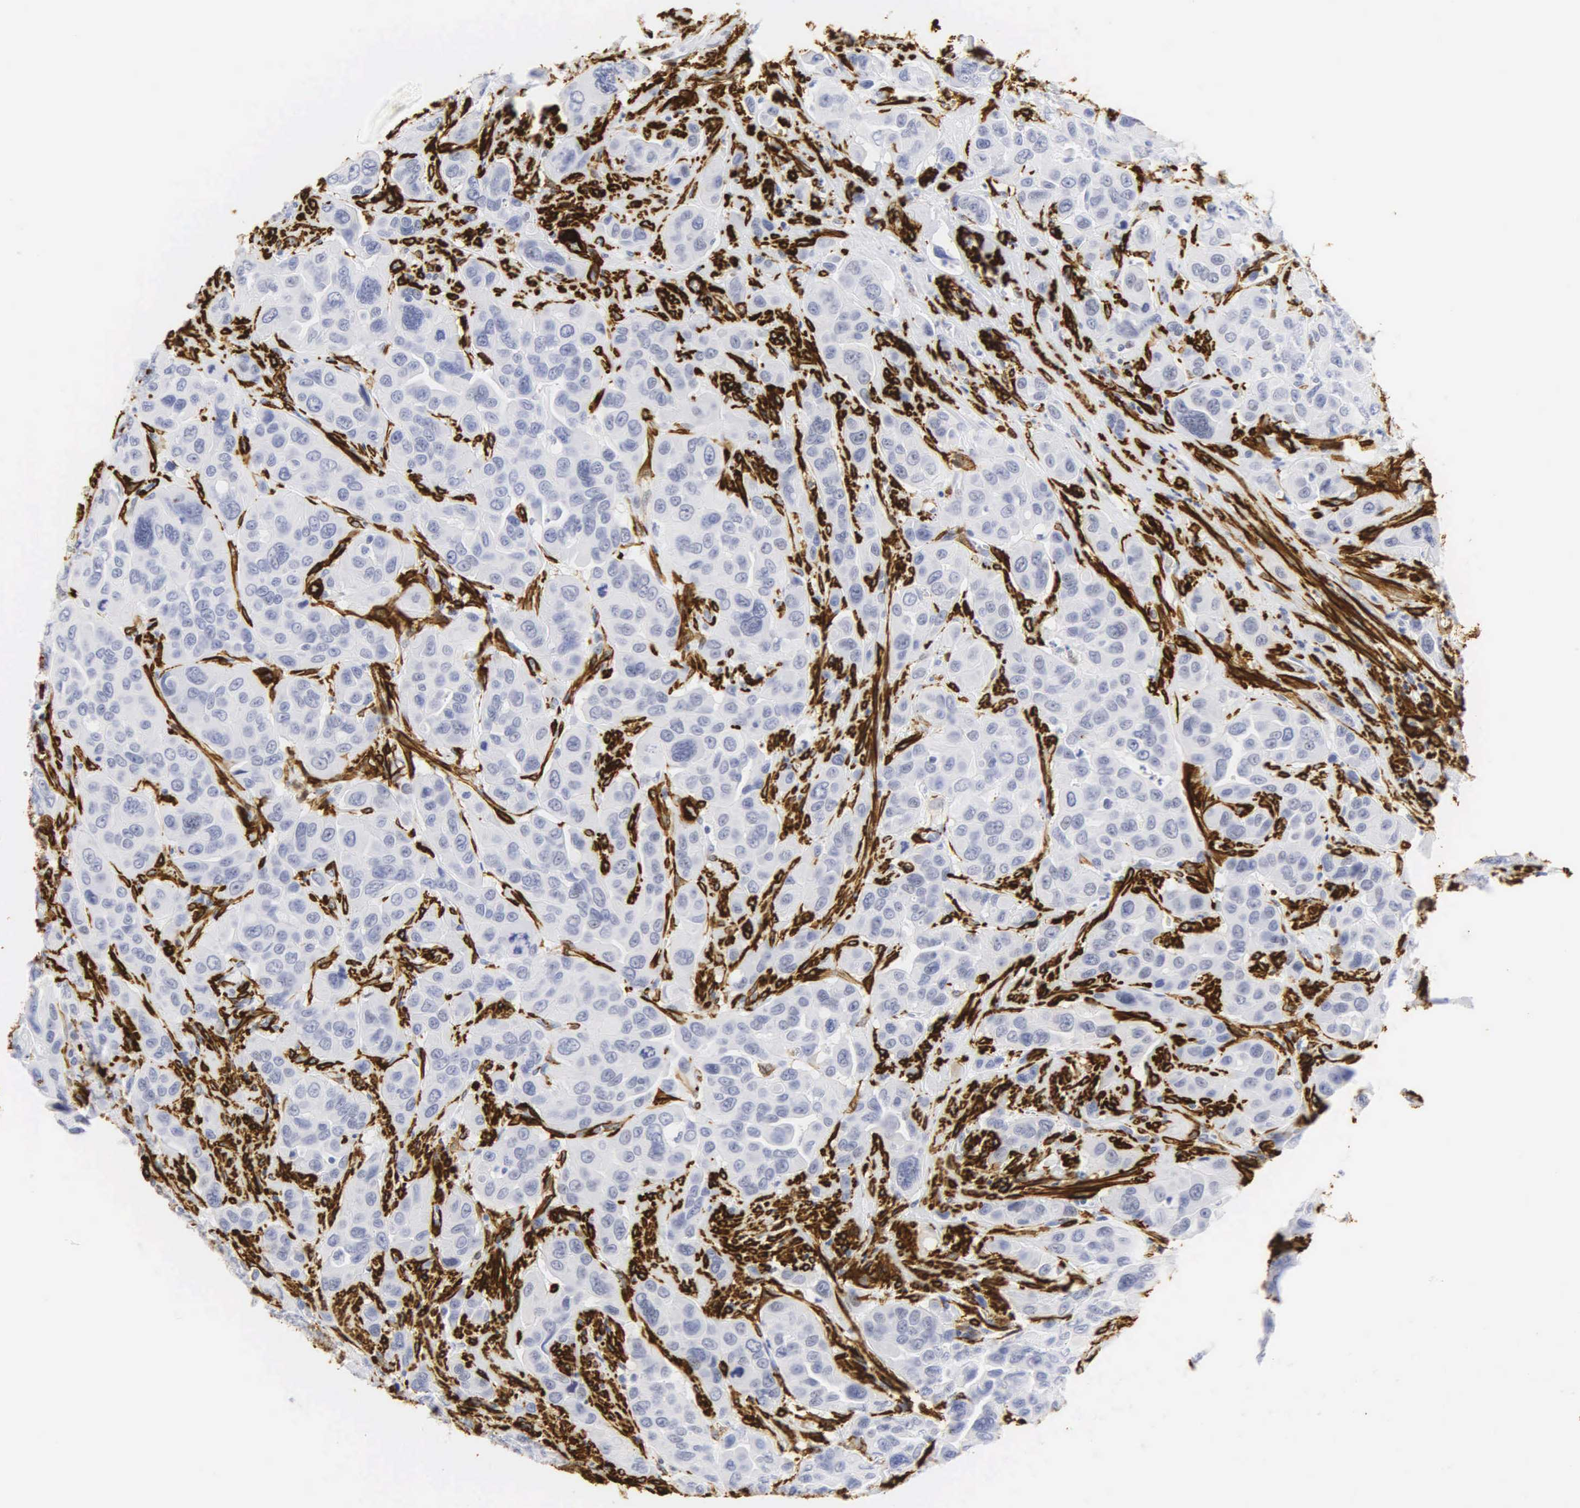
{"staining": {"intensity": "negative", "quantity": "none", "location": "none"}, "tissue": "urothelial cancer", "cell_type": "Tumor cells", "image_type": "cancer", "snomed": [{"axis": "morphology", "description": "Urothelial carcinoma, High grade"}, {"axis": "topography", "description": "Urinary bladder"}], "caption": "This image is of high-grade urothelial carcinoma stained with immunohistochemistry (IHC) to label a protein in brown with the nuclei are counter-stained blue. There is no expression in tumor cells. Brightfield microscopy of IHC stained with DAB (brown) and hematoxylin (blue), captured at high magnification.", "gene": "ACTA2", "patient": {"sex": "male", "age": 73}}